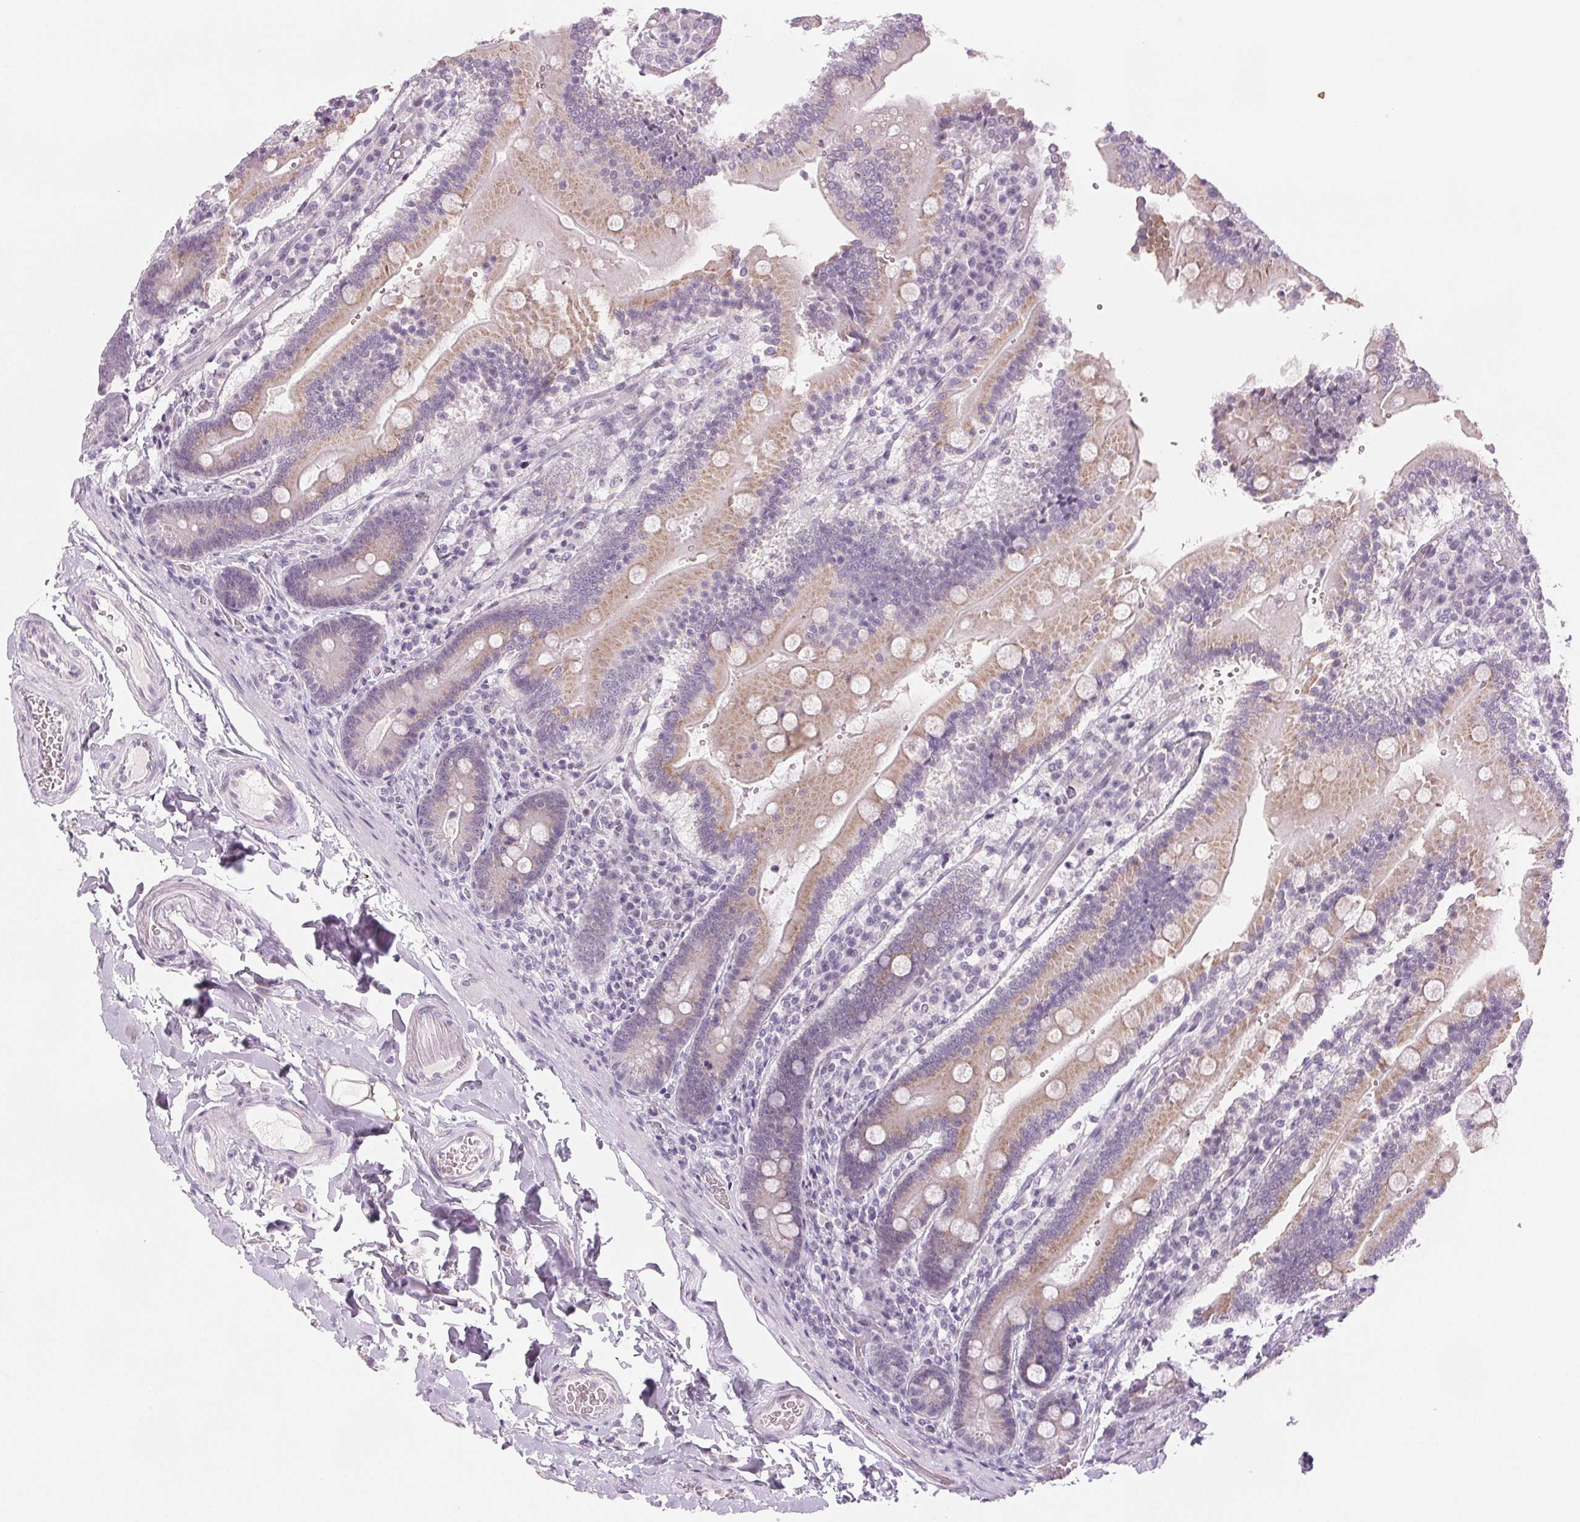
{"staining": {"intensity": "weak", "quantity": ">75%", "location": "cytoplasmic/membranous"}, "tissue": "duodenum", "cell_type": "Glandular cells", "image_type": "normal", "snomed": [{"axis": "morphology", "description": "Normal tissue, NOS"}, {"axis": "topography", "description": "Duodenum"}], "caption": "Immunohistochemistry of normal duodenum demonstrates low levels of weak cytoplasmic/membranous positivity in approximately >75% of glandular cells.", "gene": "EHHADH", "patient": {"sex": "female", "age": 62}}